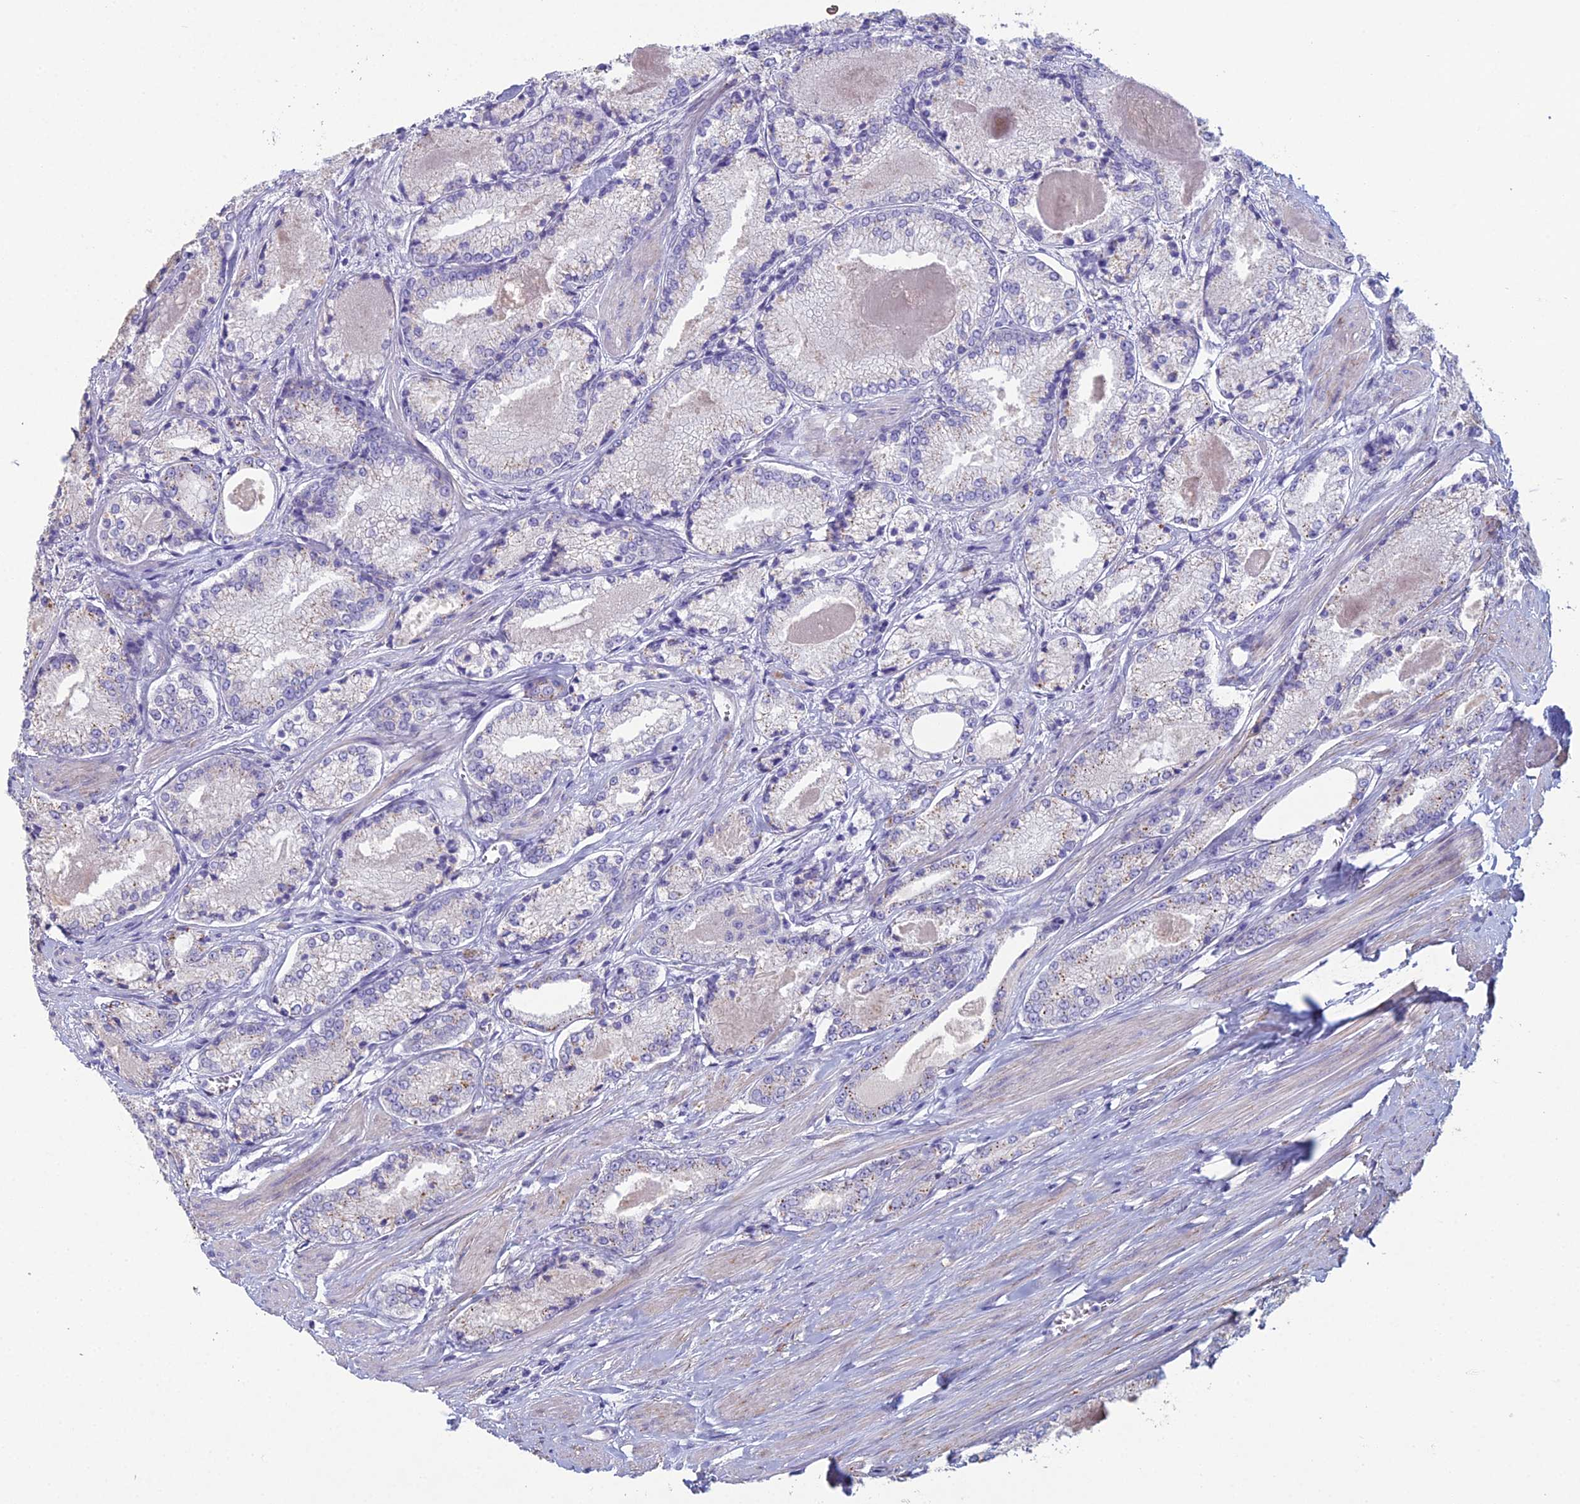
{"staining": {"intensity": "negative", "quantity": "none", "location": "none"}, "tissue": "prostate cancer", "cell_type": "Tumor cells", "image_type": "cancer", "snomed": [{"axis": "morphology", "description": "Adenocarcinoma, Low grade"}, {"axis": "topography", "description": "Prostate"}], "caption": "Protein analysis of prostate cancer demonstrates no significant staining in tumor cells. (DAB (3,3'-diaminobenzidine) IHC visualized using brightfield microscopy, high magnification).", "gene": "NCAM1", "patient": {"sex": "male", "age": 68}}